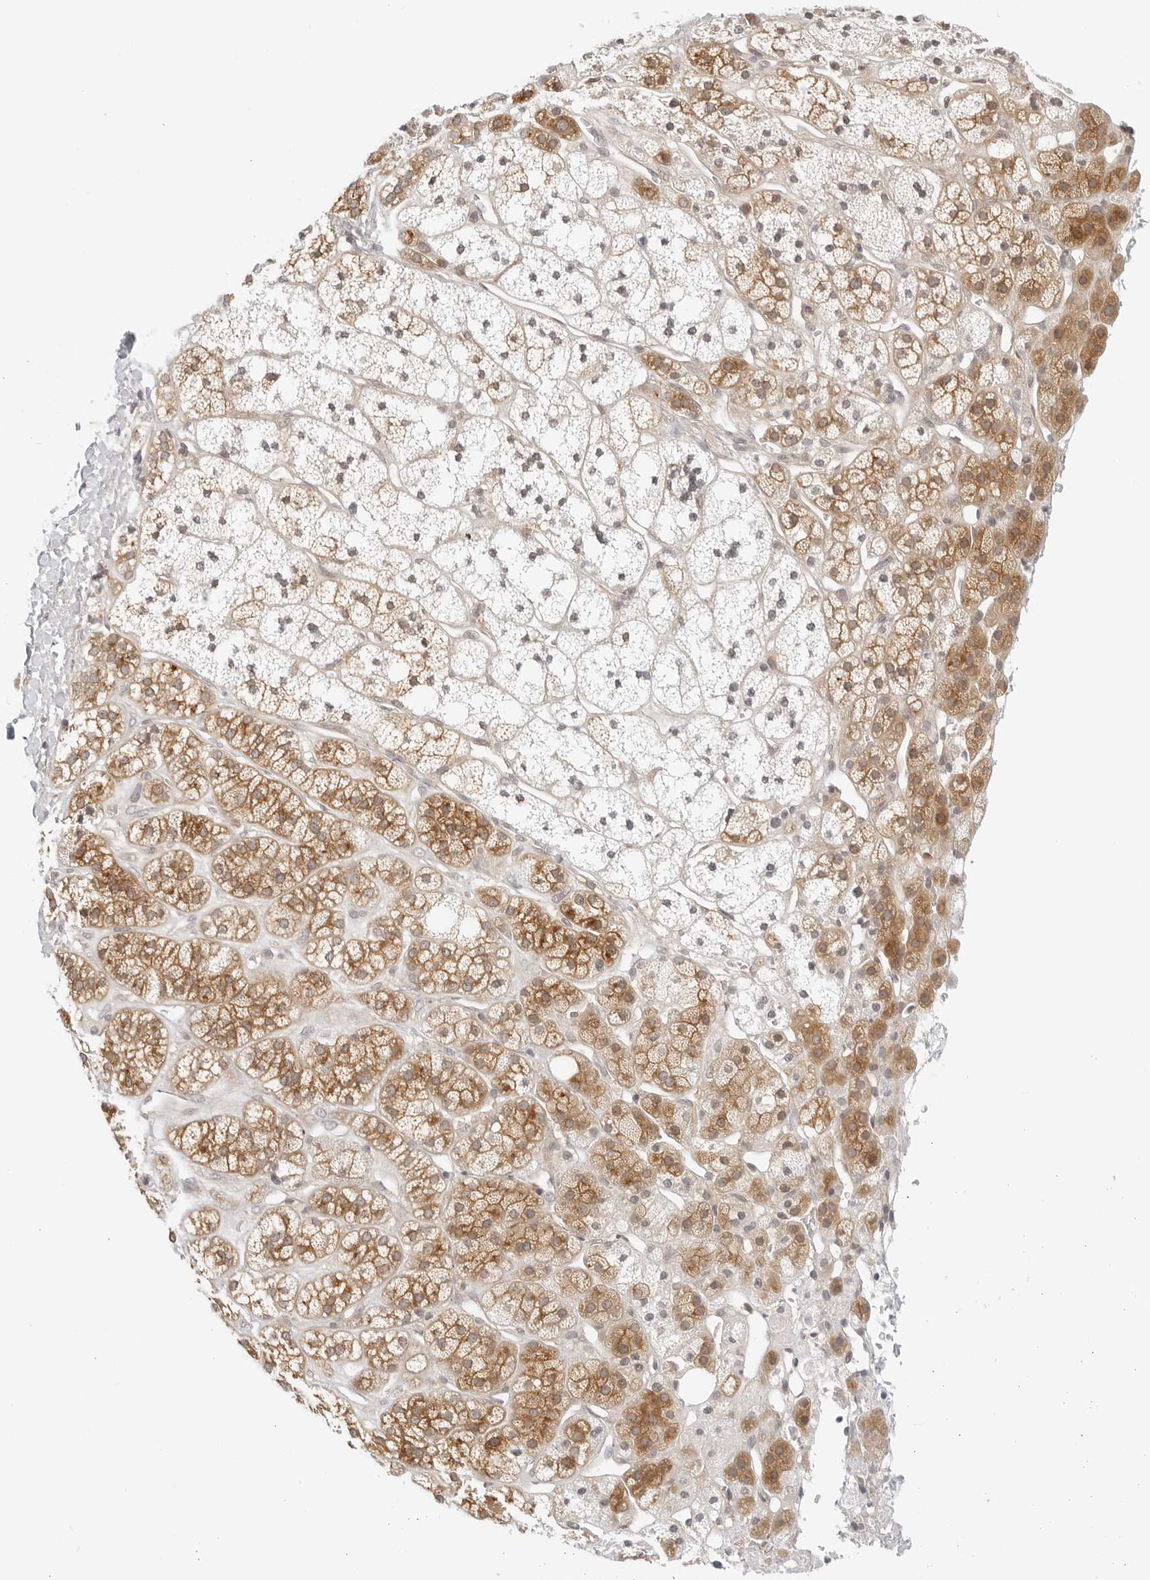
{"staining": {"intensity": "moderate", "quantity": ">75%", "location": "cytoplasmic/membranous"}, "tissue": "adrenal gland", "cell_type": "Glandular cells", "image_type": "normal", "snomed": [{"axis": "morphology", "description": "Normal tissue, NOS"}, {"axis": "topography", "description": "Adrenal gland"}], "caption": "This photomicrograph demonstrates IHC staining of normal human adrenal gland, with medium moderate cytoplasmic/membranous staining in about >75% of glandular cells.", "gene": "TCP1", "patient": {"sex": "male", "age": 56}}